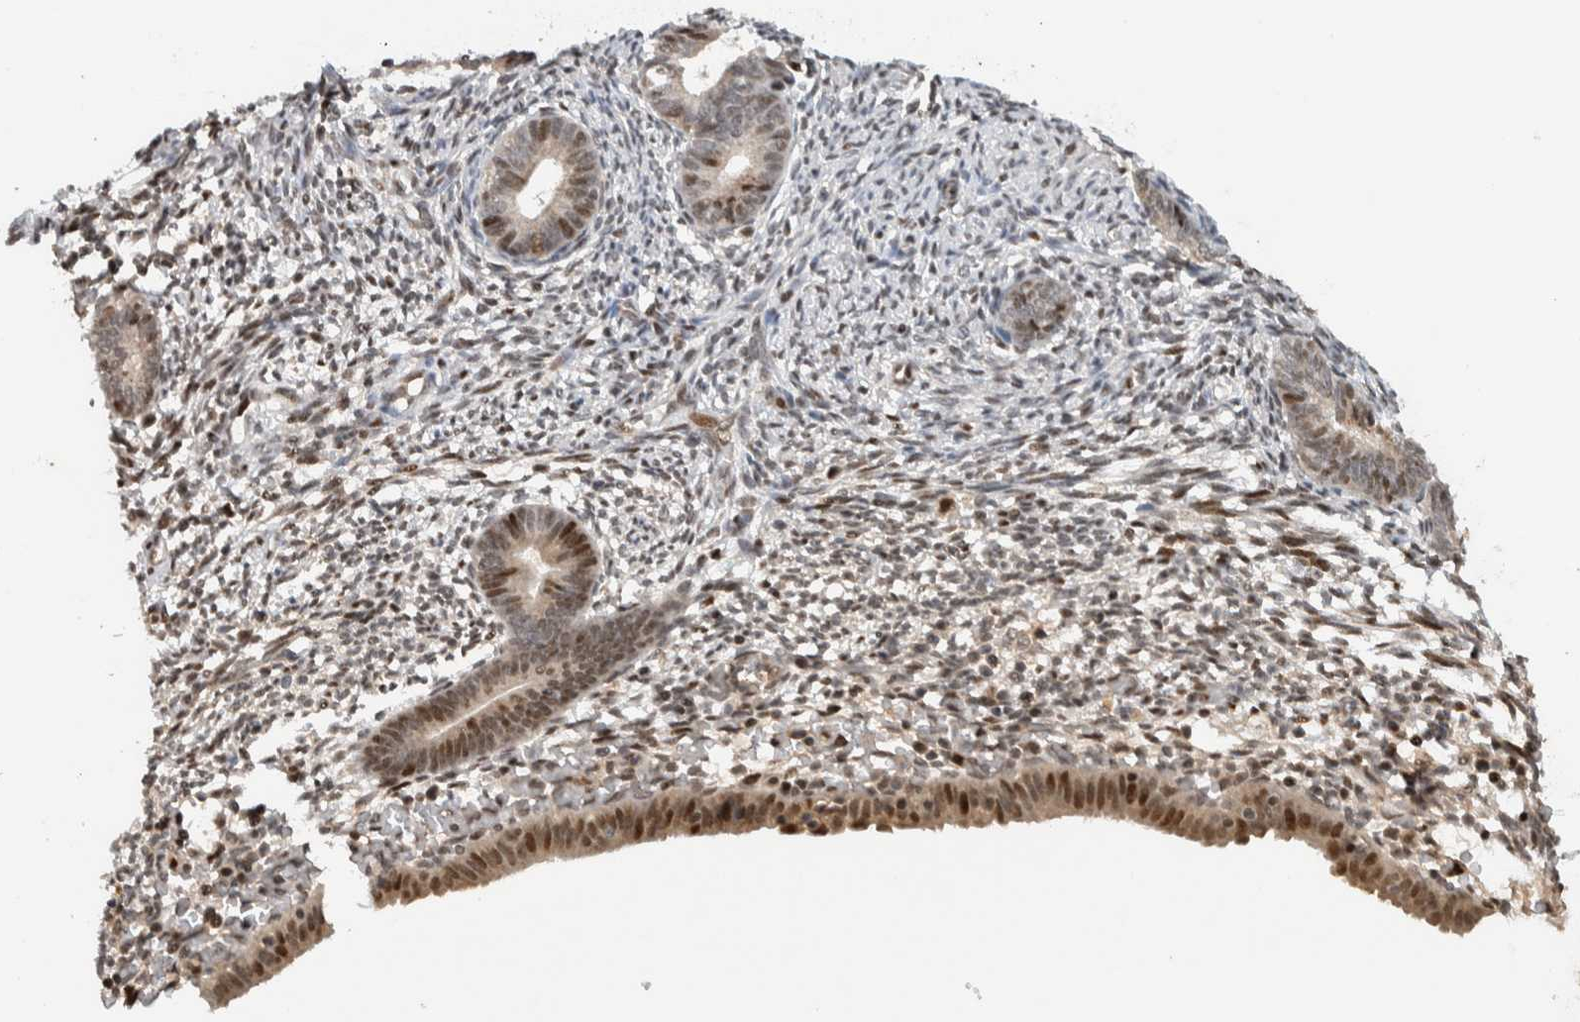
{"staining": {"intensity": "moderate", "quantity": "25%-75%", "location": "nuclear"}, "tissue": "endometrium", "cell_type": "Cells in endometrial stroma", "image_type": "normal", "snomed": [{"axis": "morphology", "description": "Normal tissue, NOS"}, {"axis": "morphology", "description": "Atrophy, NOS"}, {"axis": "topography", "description": "Uterus"}, {"axis": "topography", "description": "Endometrium"}], "caption": "Immunohistochemical staining of unremarkable human endometrium demonstrates 25%-75% levels of moderate nuclear protein positivity in about 25%-75% of cells in endometrial stroma.", "gene": "ZNF521", "patient": {"sex": "female", "age": 68}}